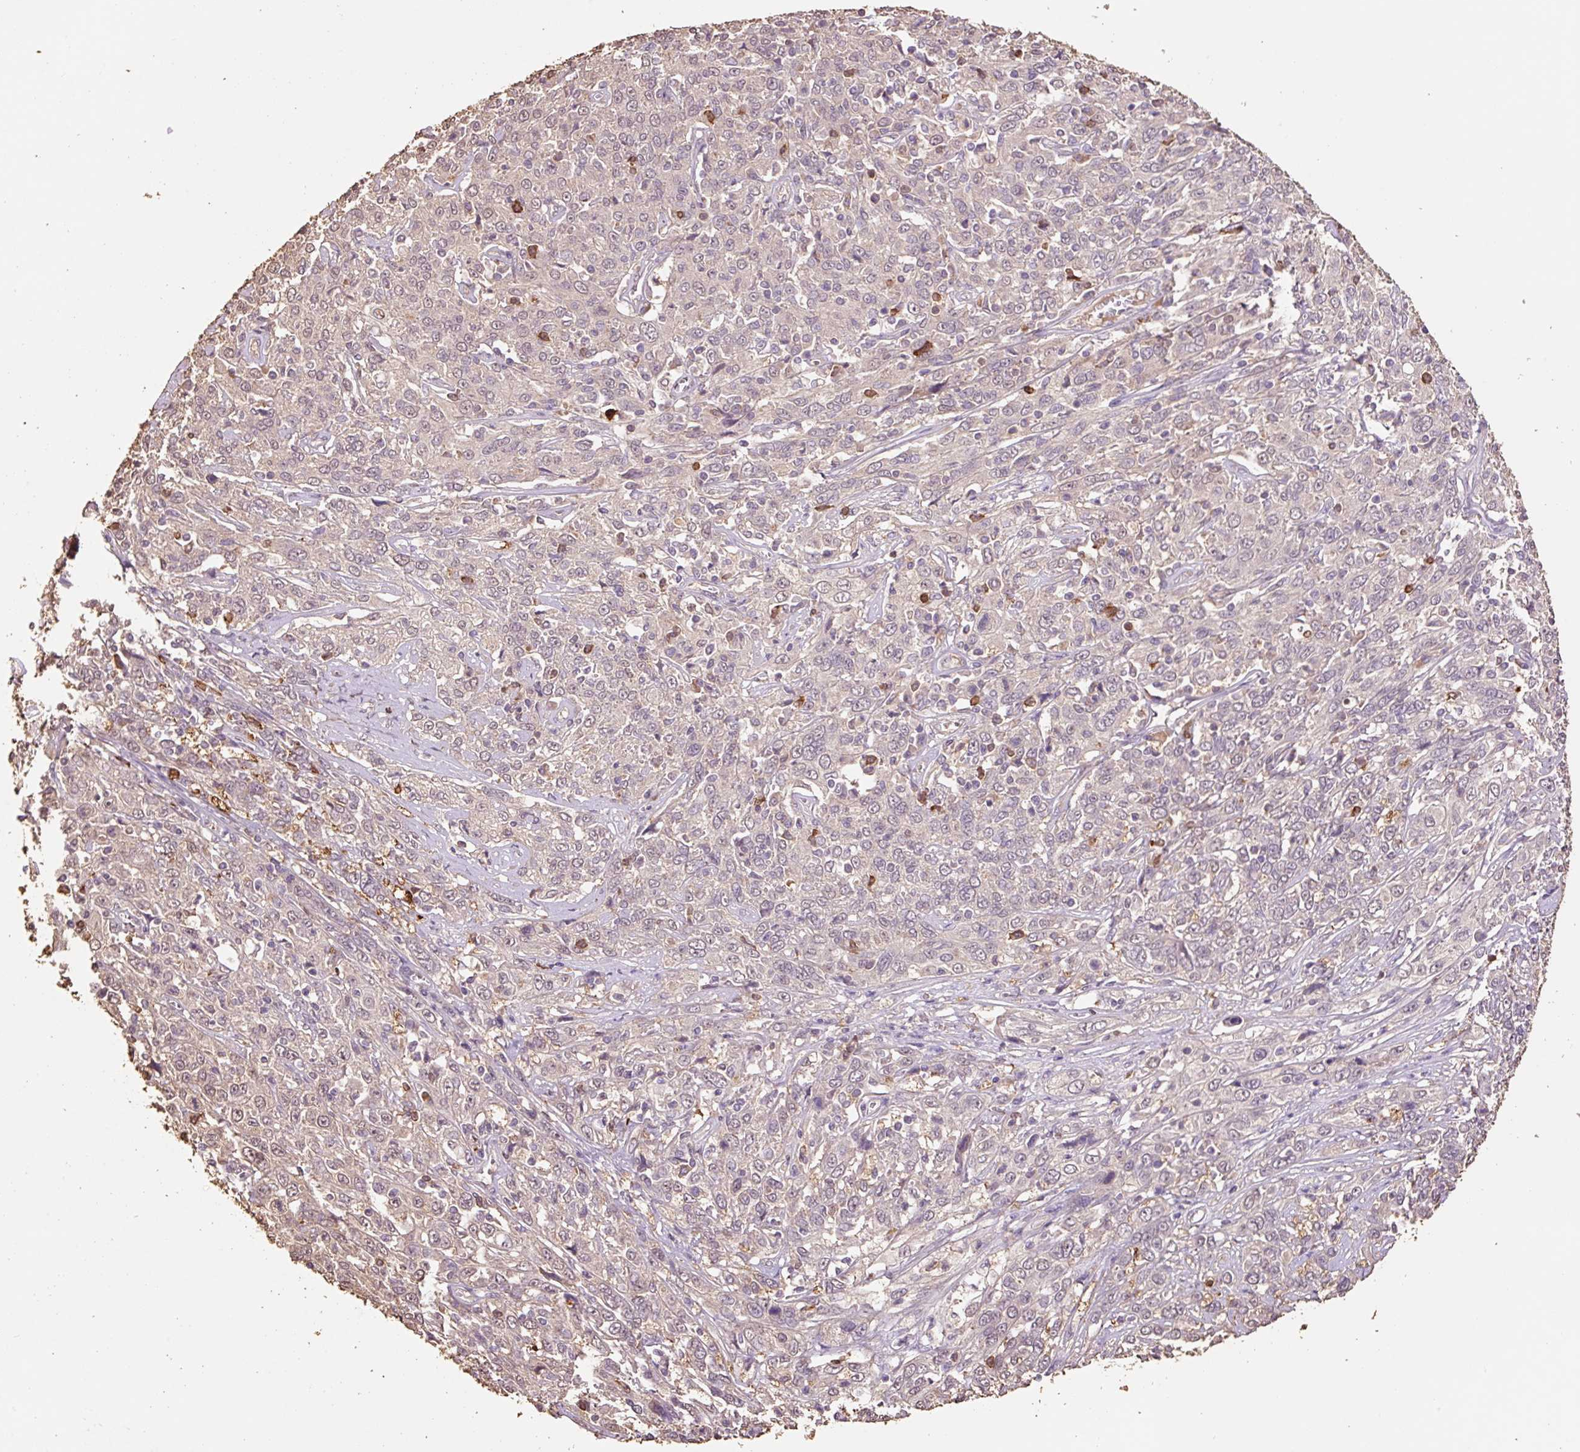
{"staining": {"intensity": "weak", "quantity": ">75%", "location": "cytoplasmic/membranous,nuclear"}, "tissue": "cervical cancer", "cell_type": "Tumor cells", "image_type": "cancer", "snomed": [{"axis": "morphology", "description": "Squamous cell carcinoma, NOS"}, {"axis": "topography", "description": "Cervix"}], "caption": "Protein expression analysis of human cervical squamous cell carcinoma reveals weak cytoplasmic/membranous and nuclear positivity in about >75% of tumor cells.", "gene": "HERC2", "patient": {"sex": "female", "age": 46}}